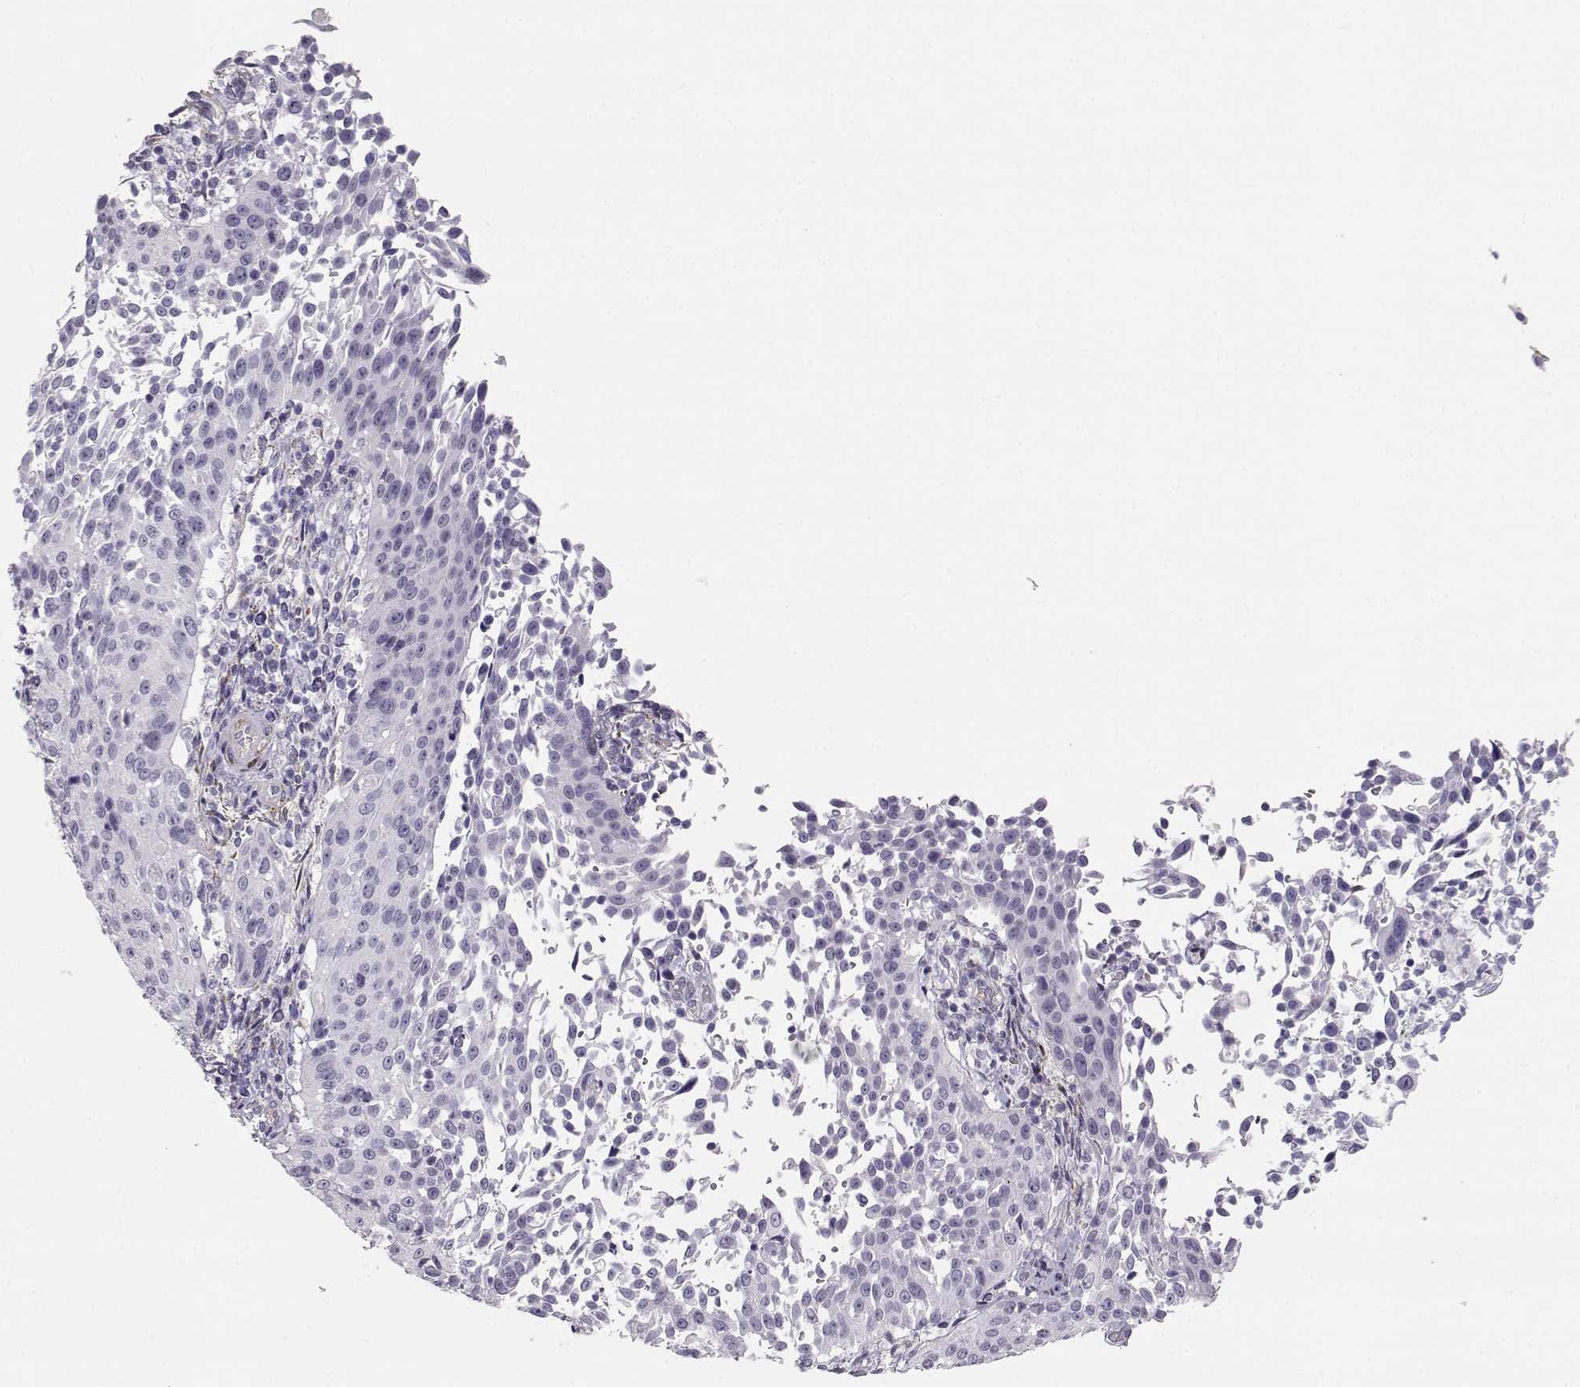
{"staining": {"intensity": "negative", "quantity": "none", "location": "none"}, "tissue": "cervical cancer", "cell_type": "Tumor cells", "image_type": "cancer", "snomed": [{"axis": "morphology", "description": "Squamous cell carcinoma, NOS"}, {"axis": "topography", "description": "Cervix"}], "caption": "DAB immunohistochemical staining of cervical cancer (squamous cell carcinoma) demonstrates no significant staining in tumor cells.", "gene": "RBM44", "patient": {"sex": "female", "age": 26}}